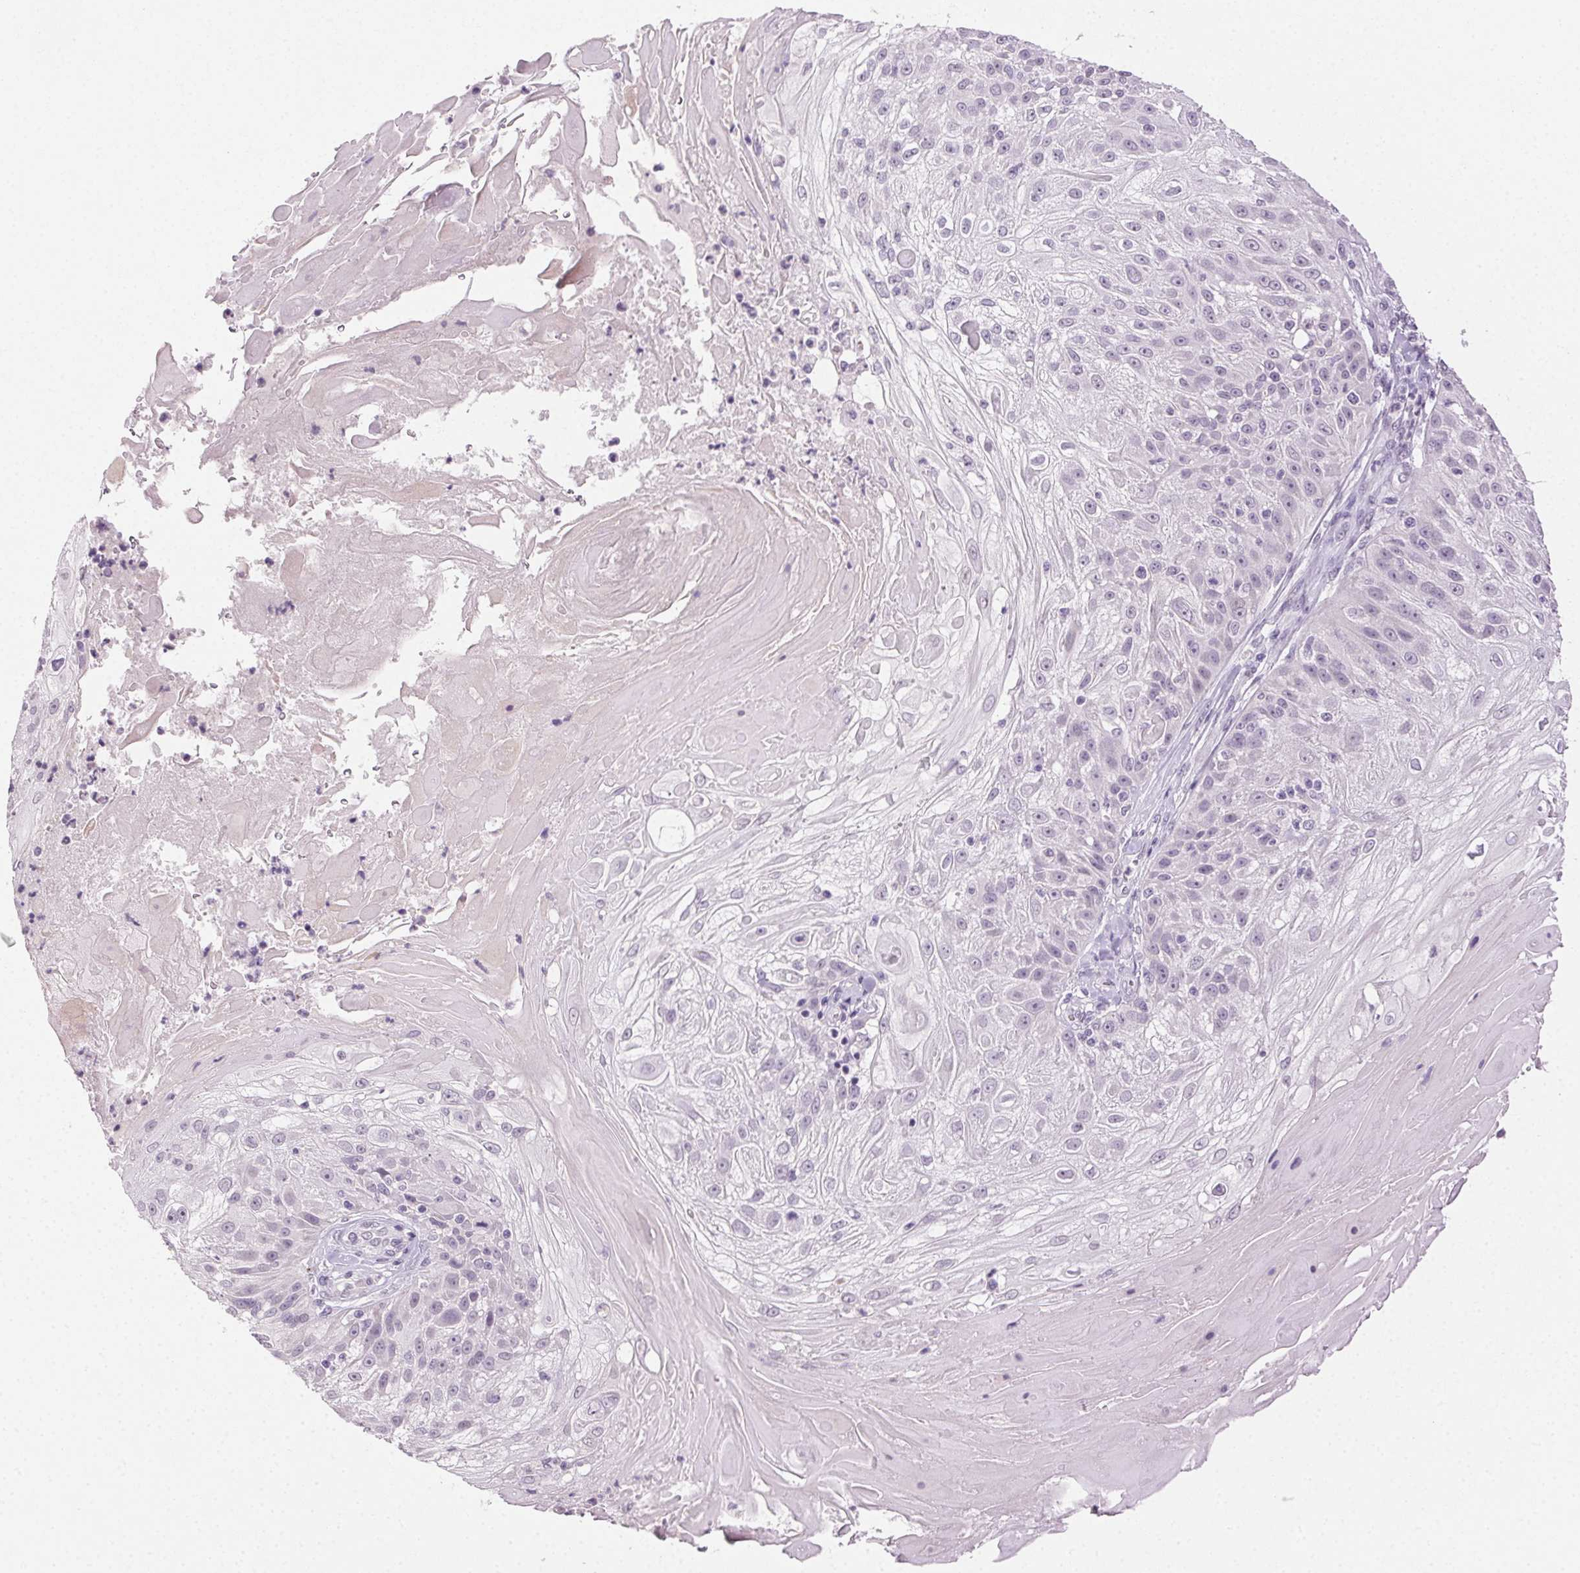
{"staining": {"intensity": "negative", "quantity": "none", "location": "none"}, "tissue": "skin cancer", "cell_type": "Tumor cells", "image_type": "cancer", "snomed": [{"axis": "morphology", "description": "Normal tissue, NOS"}, {"axis": "morphology", "description": "Squamous cell carcinoma, NOS"}, {"axis": "topography", "description": "Skin"}], "caption": "This is a image of immunohistochemistry (IHC) staining of skin cancer (squamous cell carcinoma), which shows no staining in tumor cells.", "gene": "CLDN10", "patient": {"sex": "female", "age": 83}}